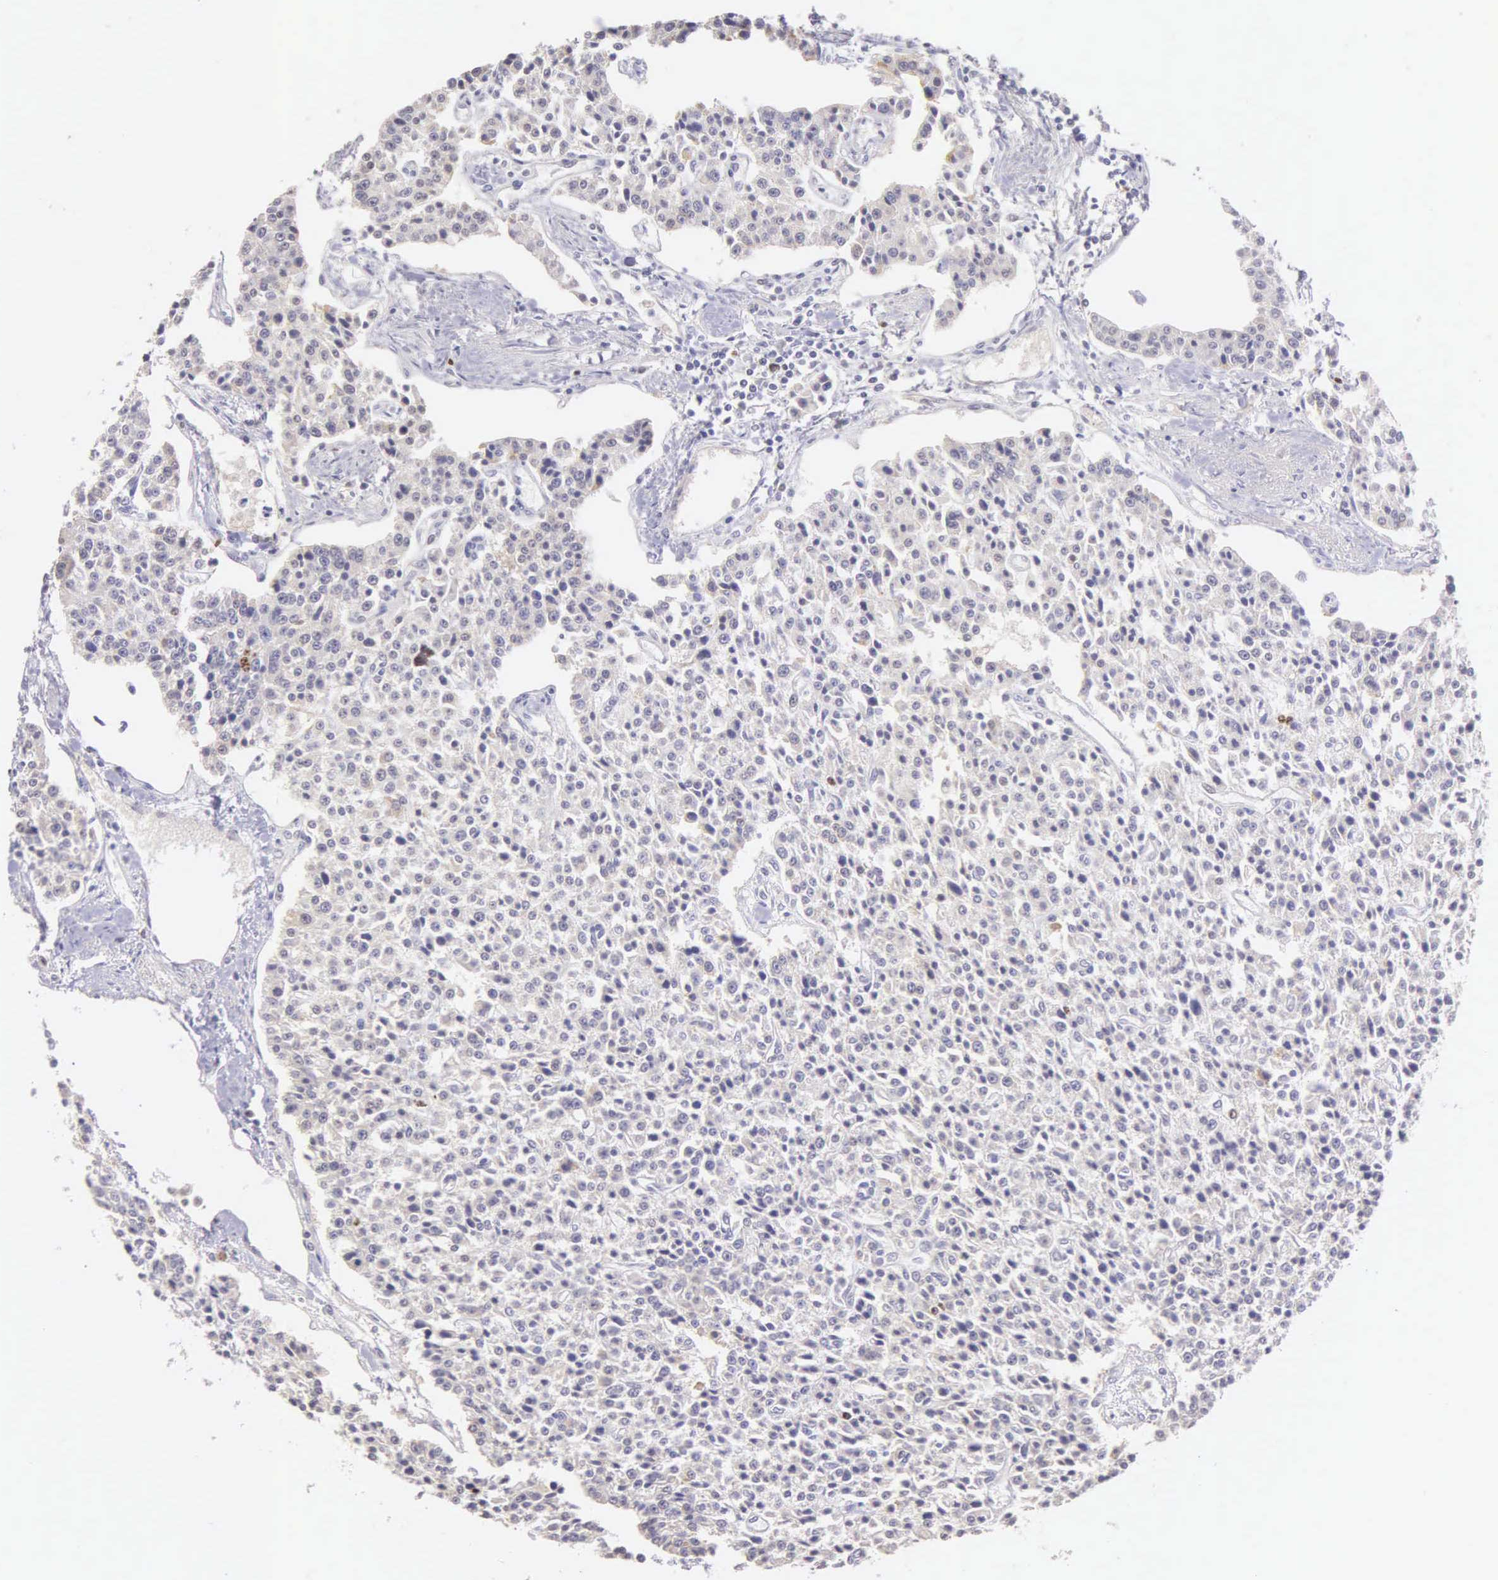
{"staining": {"intensity": "moderate", "quantity": "<25%", "location": "nuclear"}, "tissue": "carcinoid", "cell_type": "Tumor cells", "image_type": "cancer", "snomed": [{"axis": "morphology", "description": "Carcinoid, malignant, NOS"}, {"axis": "topography", "description": "Stomach"}], "caption": "Tumor cells exhibit low levels of moderate nuclear positivity in approximately <25% of cells in malignant carcinoid.", "gene": "MKI67", "patient": {"sex": "female", "age": 76}}